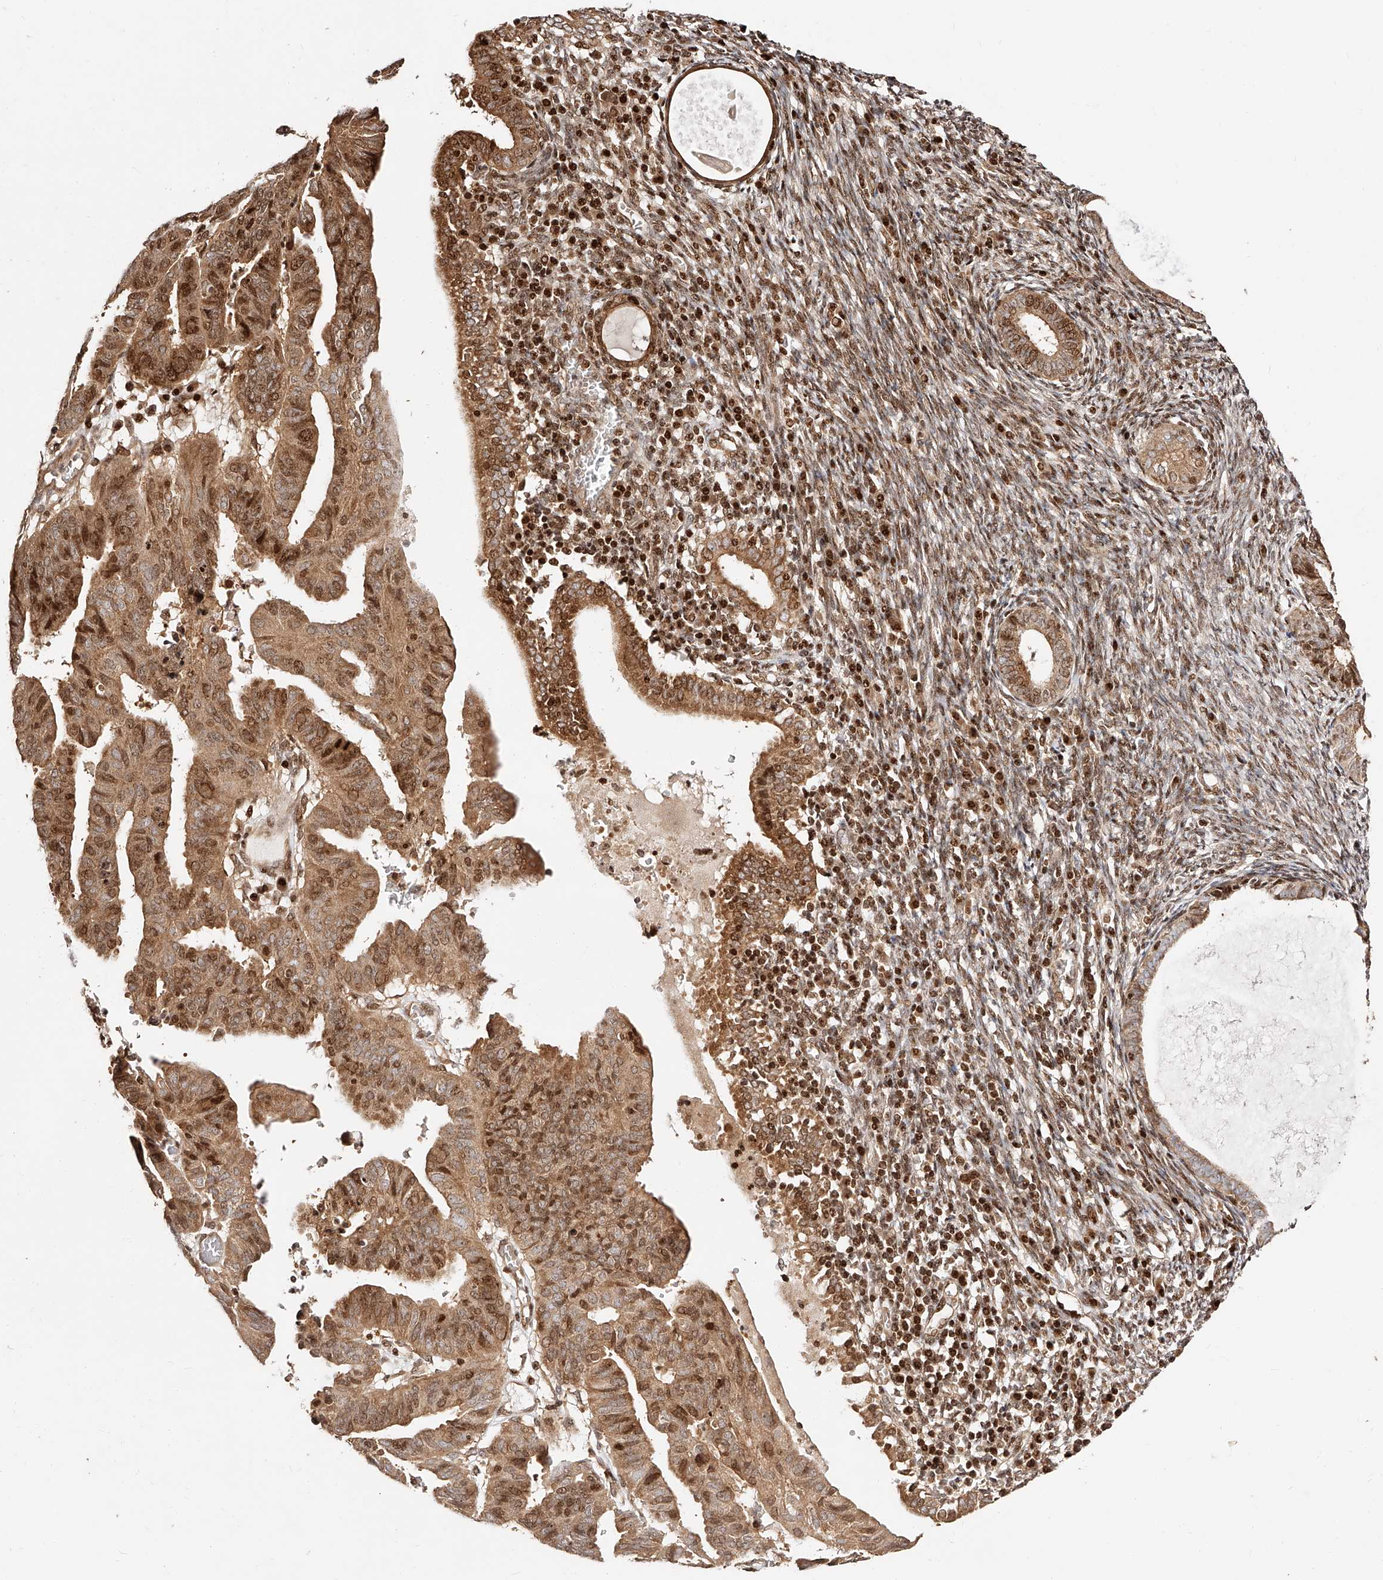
{"staining": {"intensity": "moderate", "quantity": ">75%", "location": "cytoplasmic/membranous,nuclear"}, "tissue": "endometrial cancer", "cell_type": "Tumor cells", "image_type": "cancer", "snomed": [{"axis": "morphology", "description": "Adenocarcinoma, NOS"}, {"axis": "topography", "description": "Uterus"}], "caption": "Immunohistochemistry (IHC) of human endometrial cancer (adenocarcinoma) reveals medium levels of moderate cytoplasmic/membranous and nuclear staining in approximately >75% of tumor cells.", "gene": "PFDN2", "patient": {"sex": "female", "age": 77}}